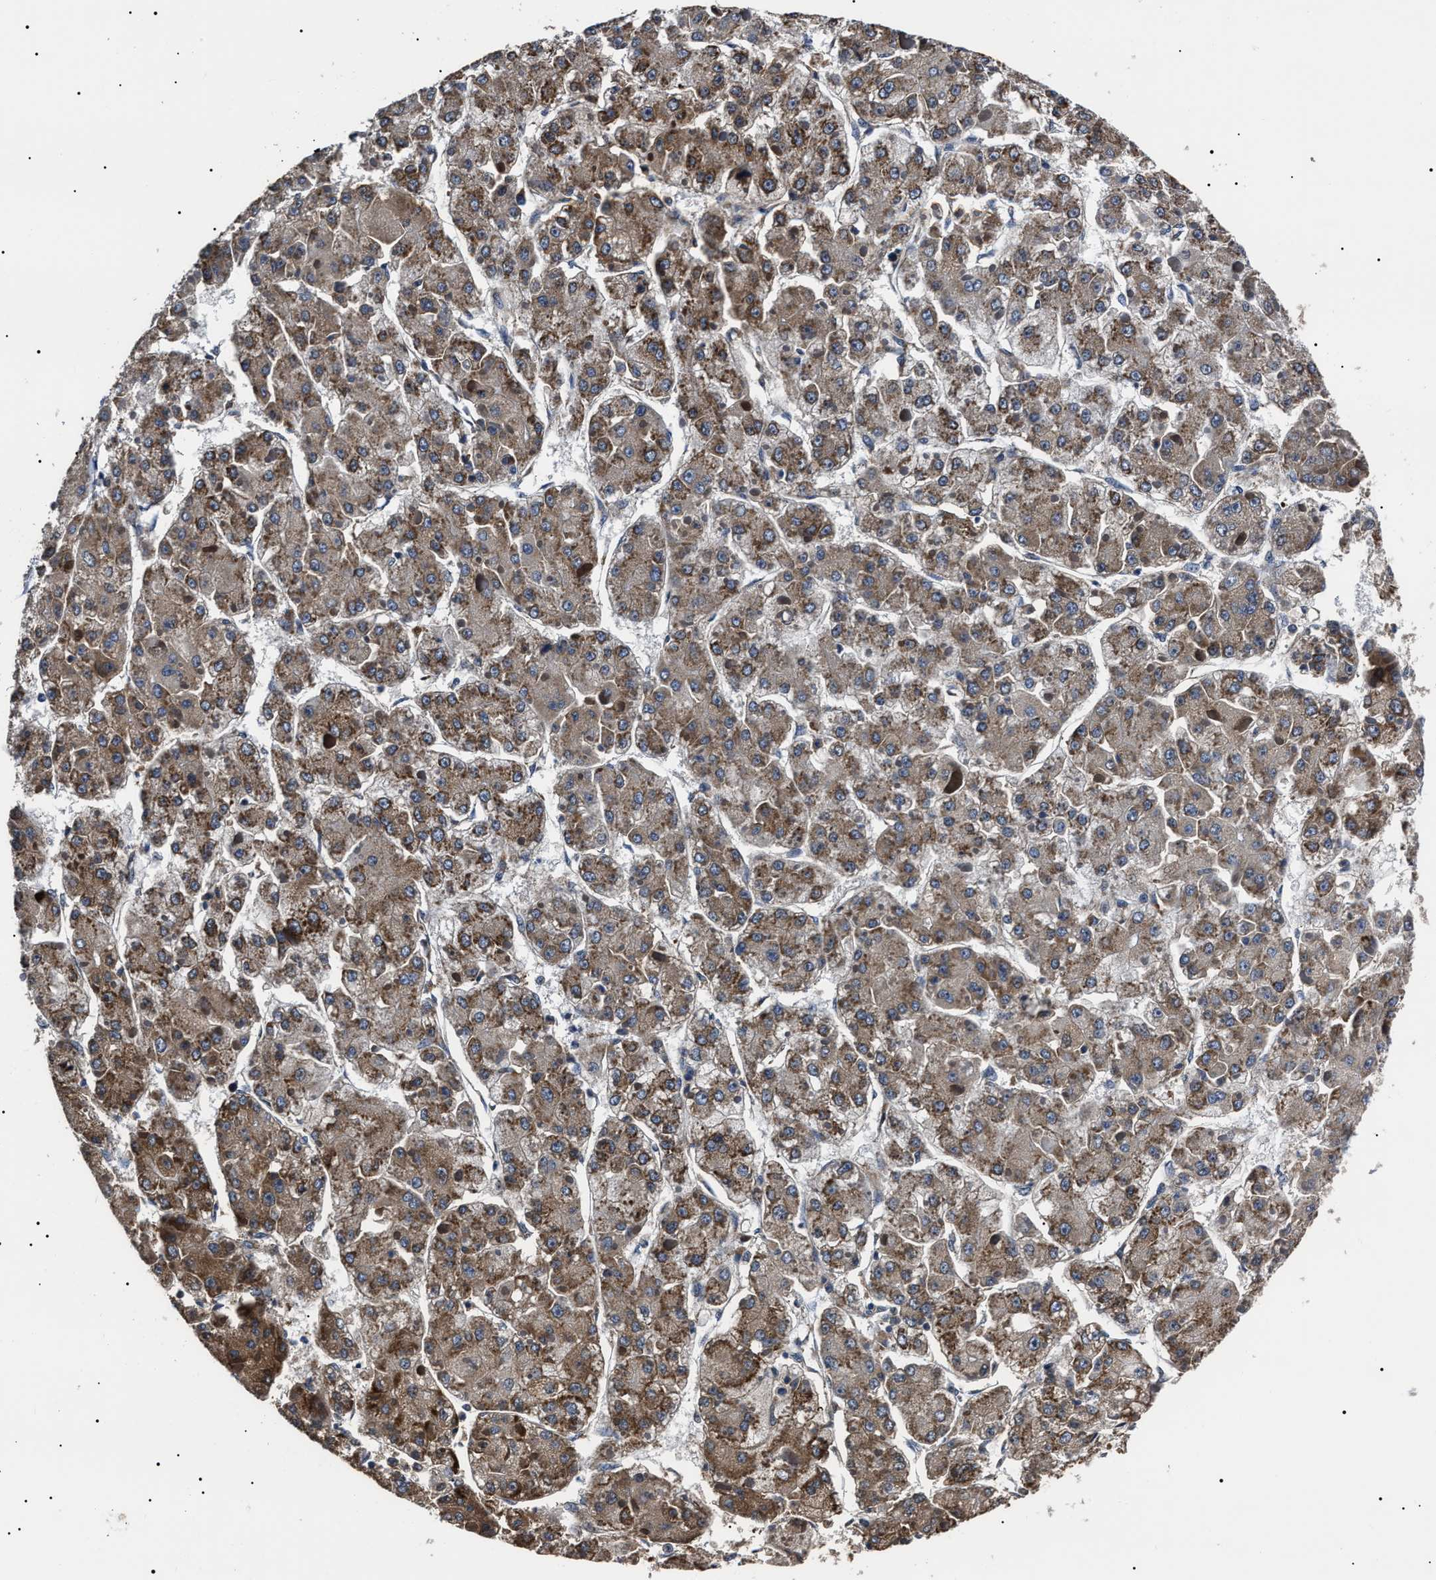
{"staining": {"intensity": "moderate", "quantity": ">75%", "location": "cytoplasmic/membranous"}, "tissue": "liver cancer", "cell_type": "Tumor cells", "image_type": "cancer", "snomed": [{"axis": "morphology", "description": "Carcinoma, Hepatocellular, NOS"}, {"axis": "topography", "description": "Liver"}], "caption": "A micrograph of human liver cancer stained for a protein demonstrates moderate cytoplasmic/membranous brown staining in tumor cells.", "gene": "CCT8", "patient": {"sex": "female", "age": 73}}